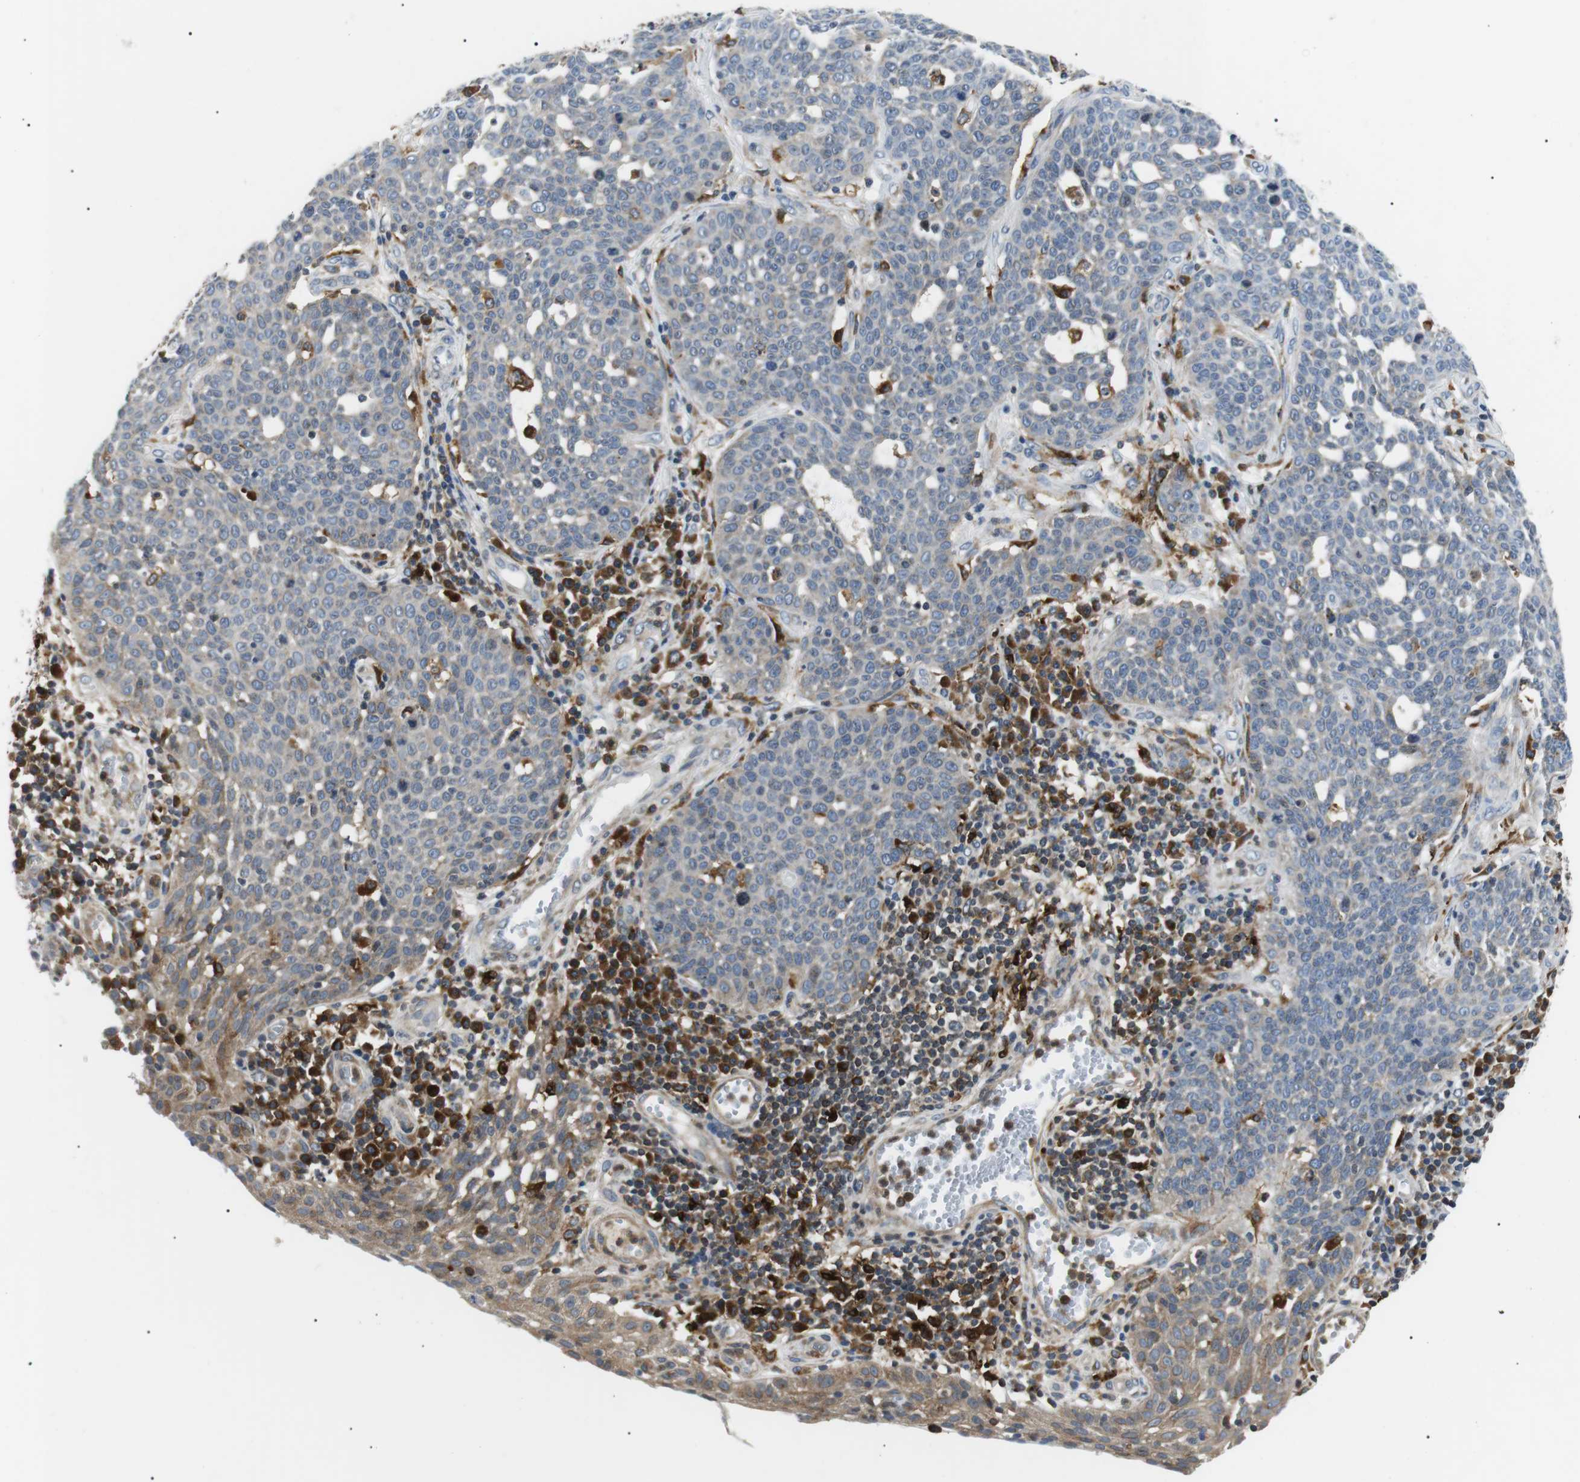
{"staining": {"intensity": "moderate", "quantity": "<25%", "location": "cytoplasmic/membranous"}, "tissue": "cervical cancer", "cell_type": "Tumor cells", "image_type": "cancer", "snomed": [{"axis": "morphology", "description": "Squamous cell carcinoma, NOS"}, {"axis": "topography", "description": "Cervix"}], "caption": "Immunohistochemistry (IHC) image of human cervical squamous cell carcinoma stained for a protein (brown), which demonstrates low levels of moderate cytoplasmic/membranous positivity in about <25% of tumor cells.", "gene": "RAB9A", "patient": {"sex": "female", "age": 34}}